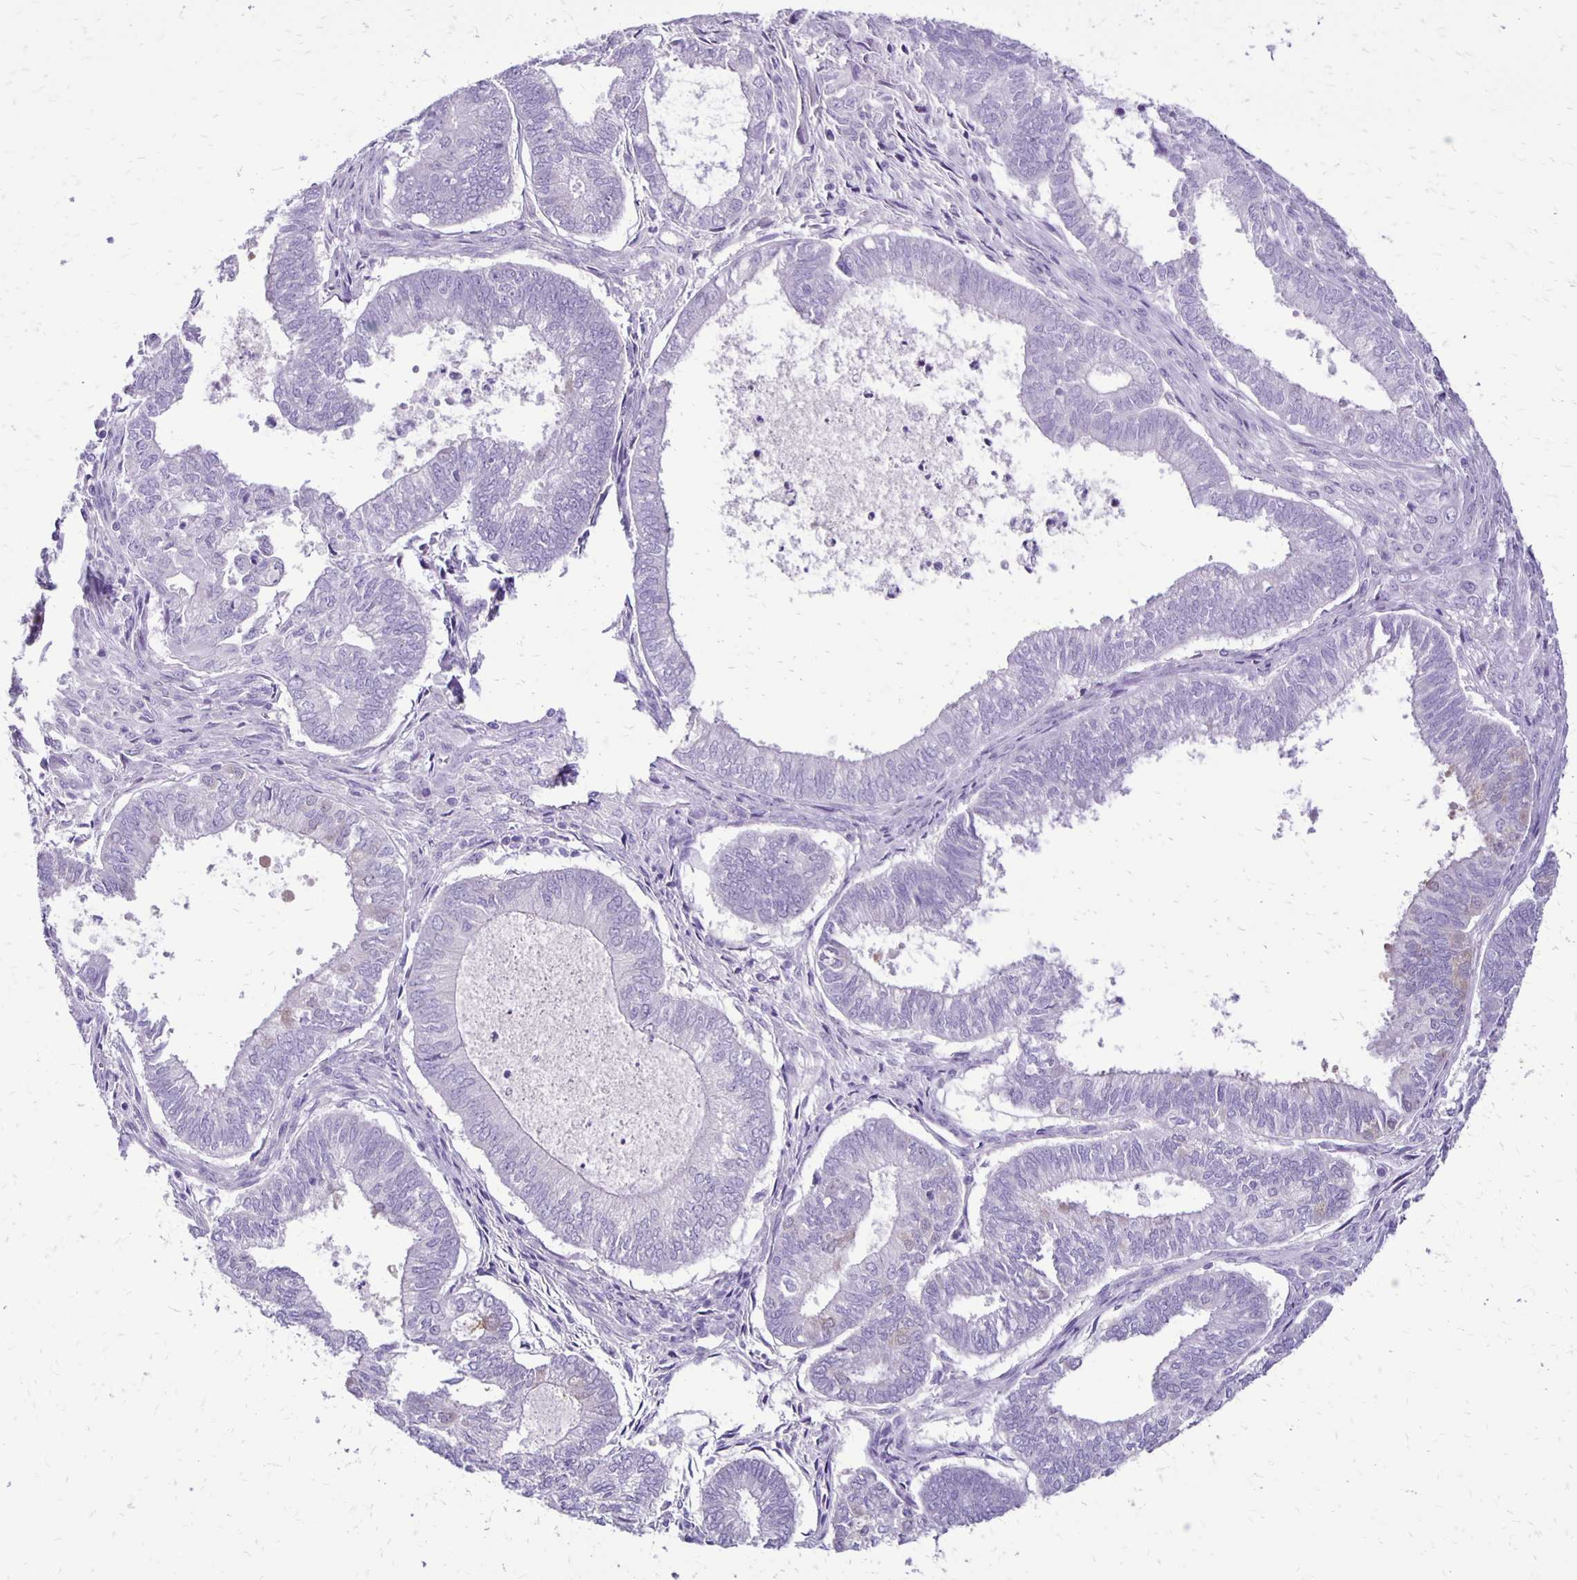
{"staining": {"intensity": "negative", "quantity": "none", "location": "none"}, "tissue": "ovarian cancer", "cell_type": "Tumor cells", "image_type": "cancer", "snomed": [{"axis": "morphology", "description": "Carcinoma, endometroid"}, {"axis": "topography", "description": "Ovary"}], "caption": "This image is of endometroid carcinoma (ovarian) stained with immunohistochemistry (IHC) to label a protein in brown with the nuclei are counter-stained blue. There is no expression in tumor cells.", "gene": "ANKRD45", "patient": {"sex": "female", "age": 64}}